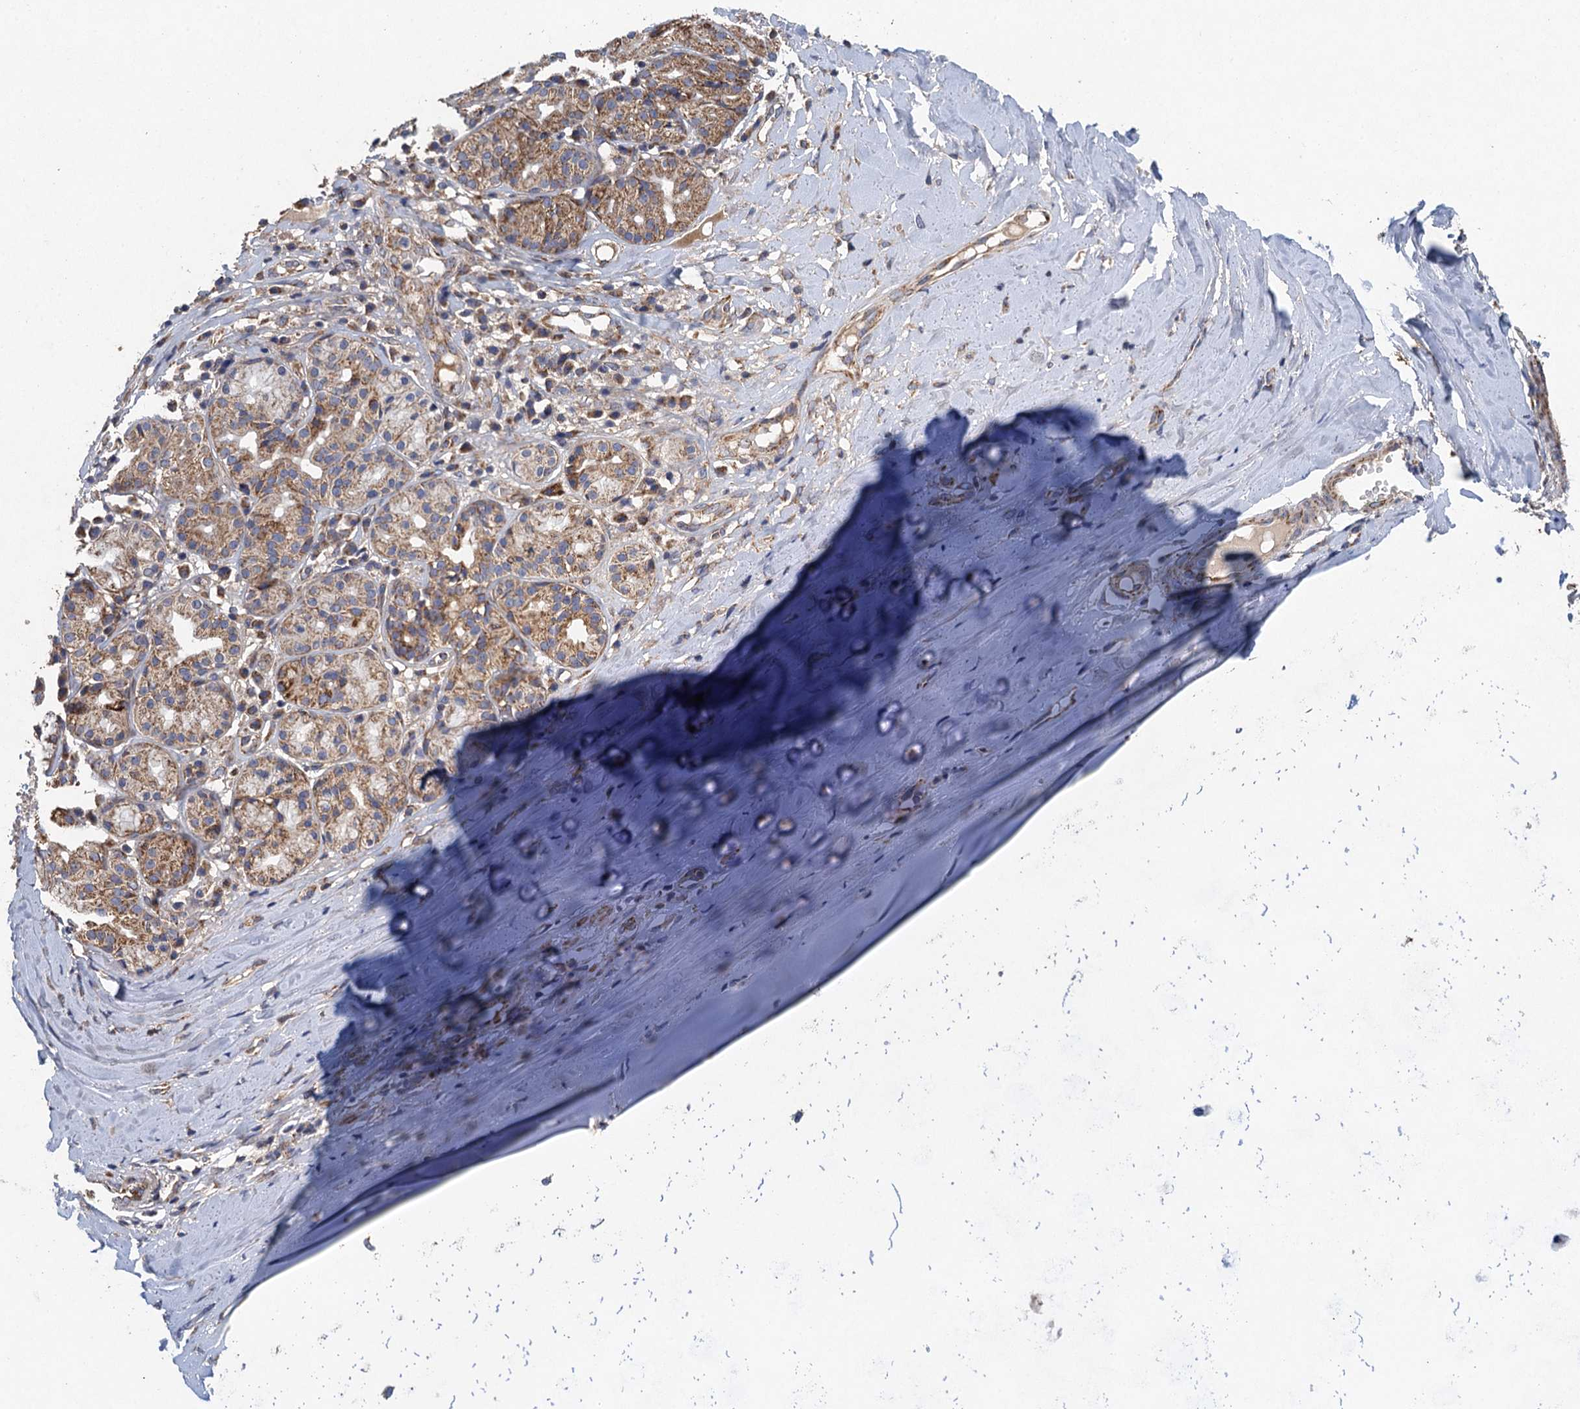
{"staining": {"intensity": "negative", "quantity": "none", "location": "none"}, "tissue": "soft tissue", "cell_type": "Chondrocytes", "image_type": "normal", "snomed": [{"axis": "morphology", "description": "Normal tissue, NOS"}, {"axis": "morphology", "description": "Basal cell carcinoma"}, {"axis": "topography", "description": "Cartilage tissue"}, {"axis": "topography", "description": "Nasopharynx"}, {"axis": "topography", "description": "Oral tissue"}], "caption": "Image shows no significant protein expression in chondrocytes of benign soft tissue. Brightfield microscopy of IHC stained with DAB (3,3'-diaminobenzidine) (brown) and hematoxylin (blue), captured at high magnification.", "gene": "BCS1L", "patient": {"sex": "female", "age": 77}}